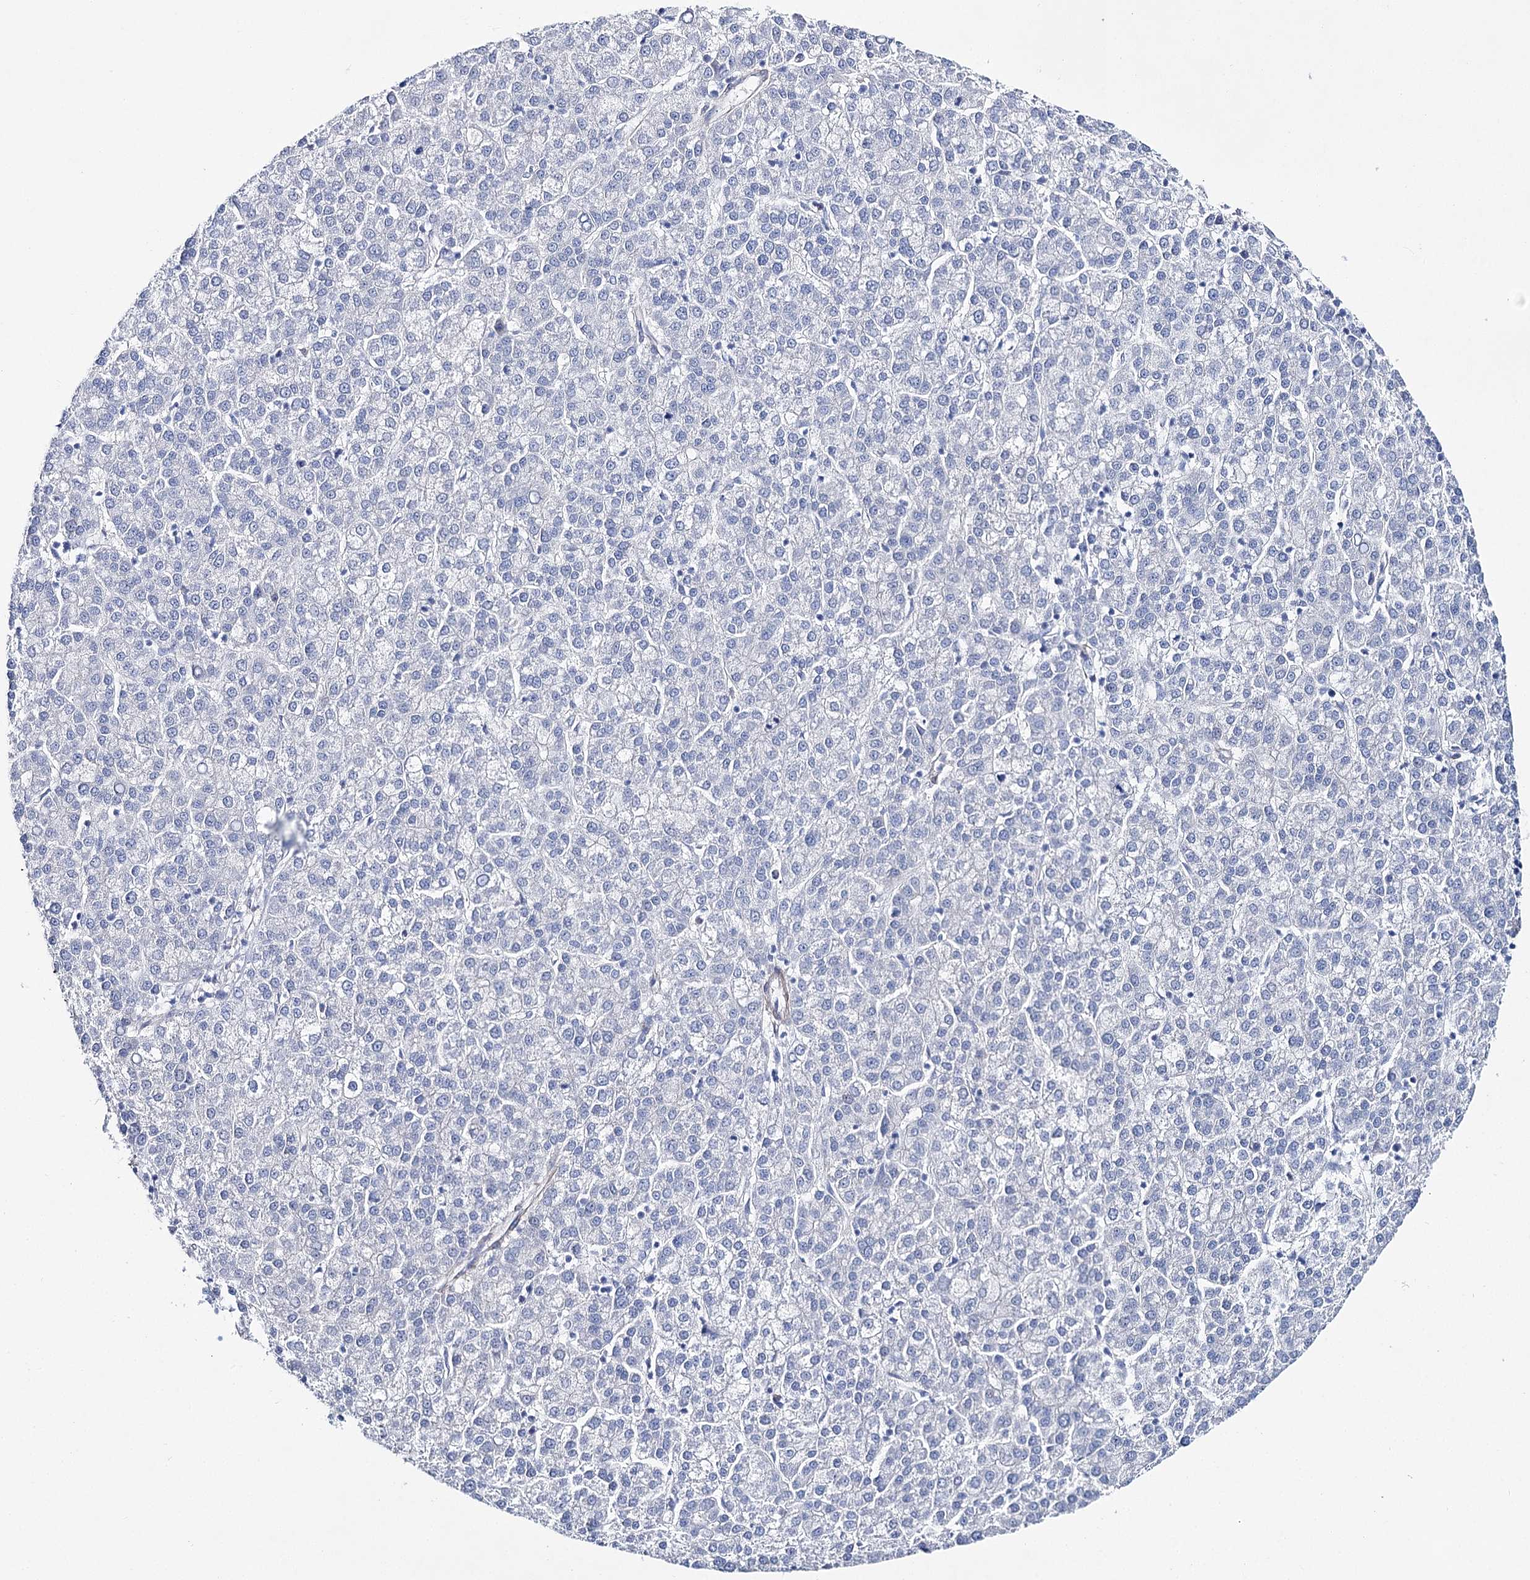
{"staining": {"intensity": "negative", "quantity": "none", "location": "none"}, "tissue": "liver cancer", "cell_type": "Tumor cells", "image_type": "cancer", "snomed": [{"axis": "morphology", "description": "Carcinoma, Hepatocellular, NOS"}, {"axis": "topography", "description": "Liver"}], "caption": "Human liver cancer (hepatocellular carcinoma) stained for a protein using immunohistochemistry (IHC) exhibits no expression in tumor cells.", "gene": "ANKRD23", "patient": {"sex": "female", "age": 58}}